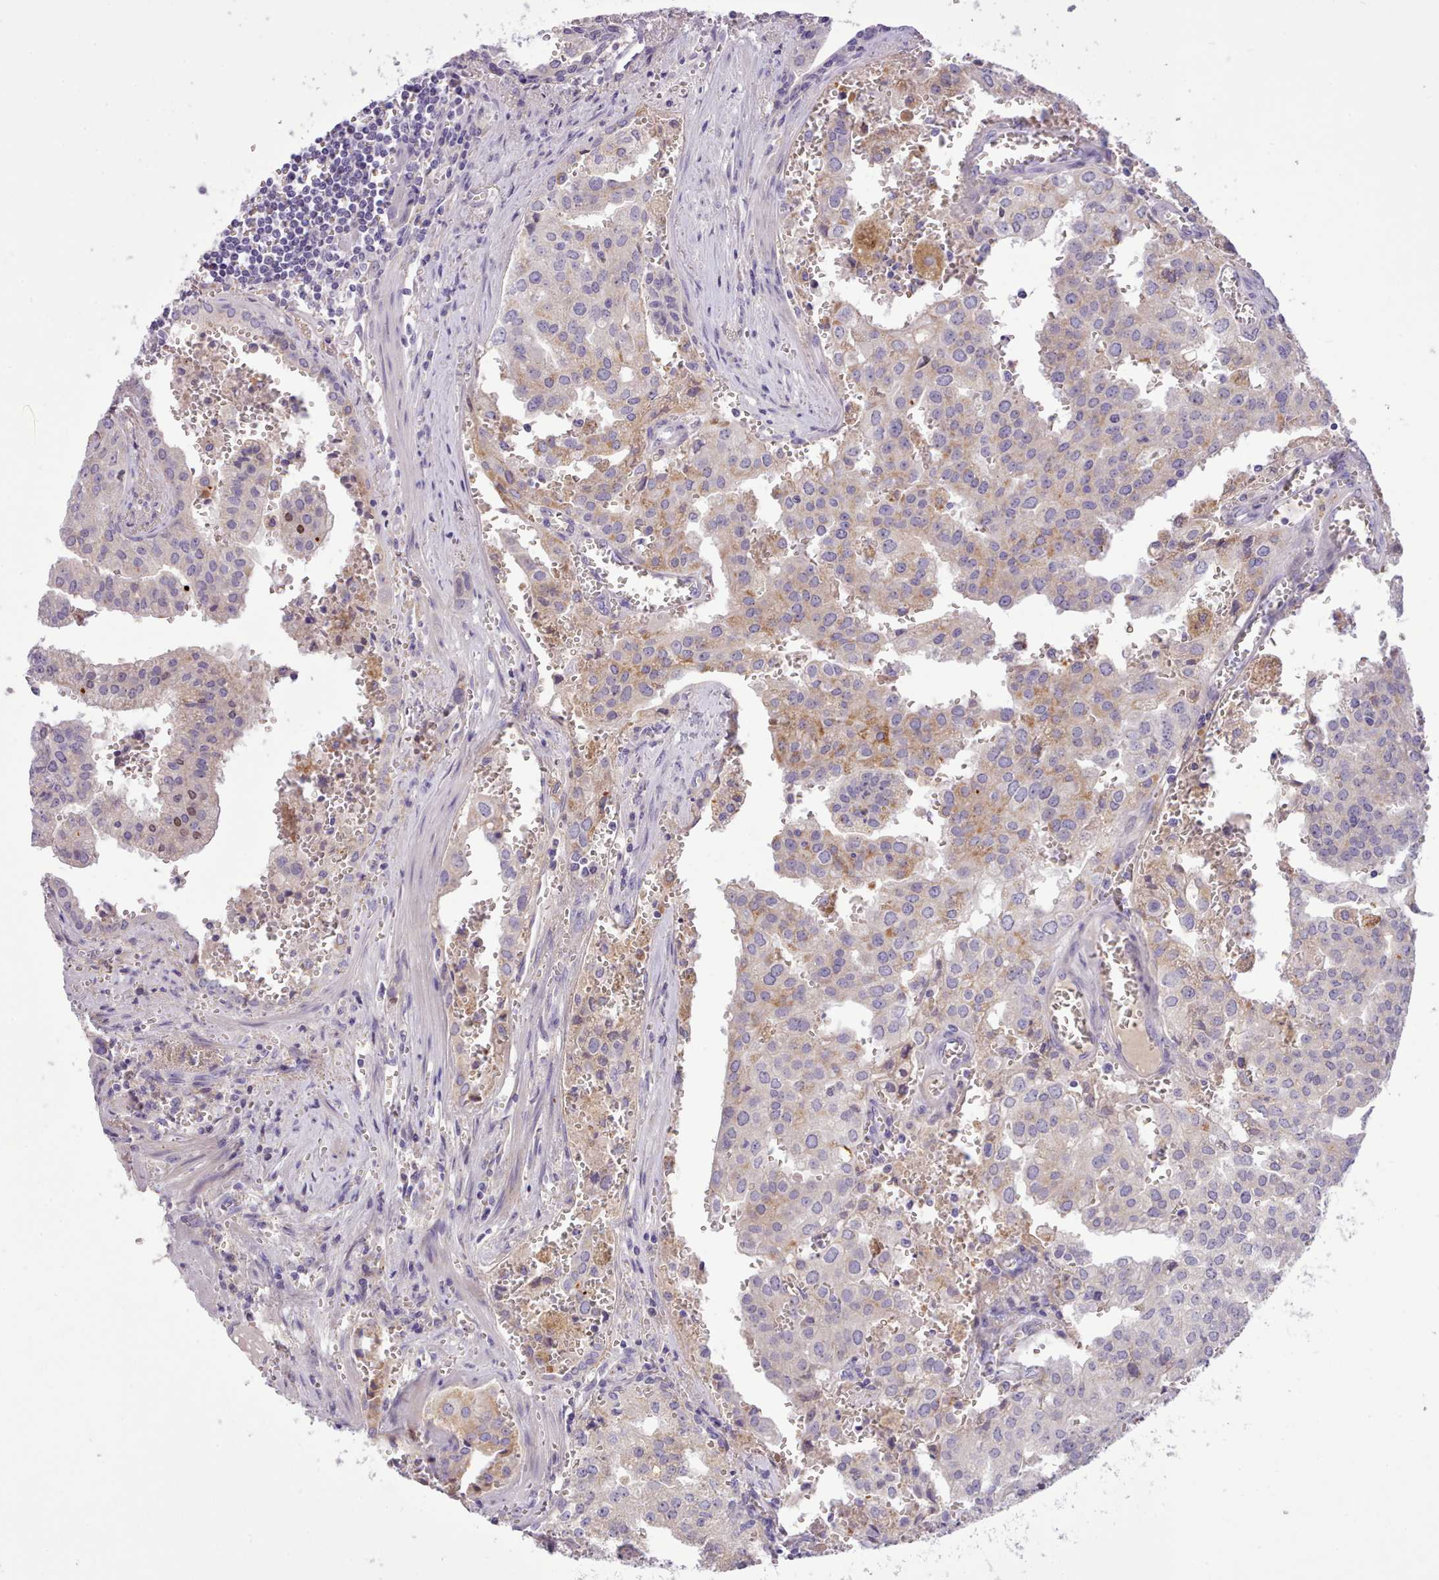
{"staining": {"intensity": "moderate", "quantity": "25%-75%", "location": "cytoplasmic/membranous"}, "tissue": "prostate cancer", "cell_type": "Tumor cells", "image_type": "cancer", "snomed": [{"axis": "morphology", "description": "Adenocarcinoma, High grade"}, {"axis": "topography", "description": "Prostate"}], "caption": "DAB immunohistochemical staining of human prostate cancer reveals moderate cytoplasmic/membranous protein staining in approximately 25%-75% of tumor cells.", "gene": "CYP2A13", "patient": {"sex": "male", "age": 68}}